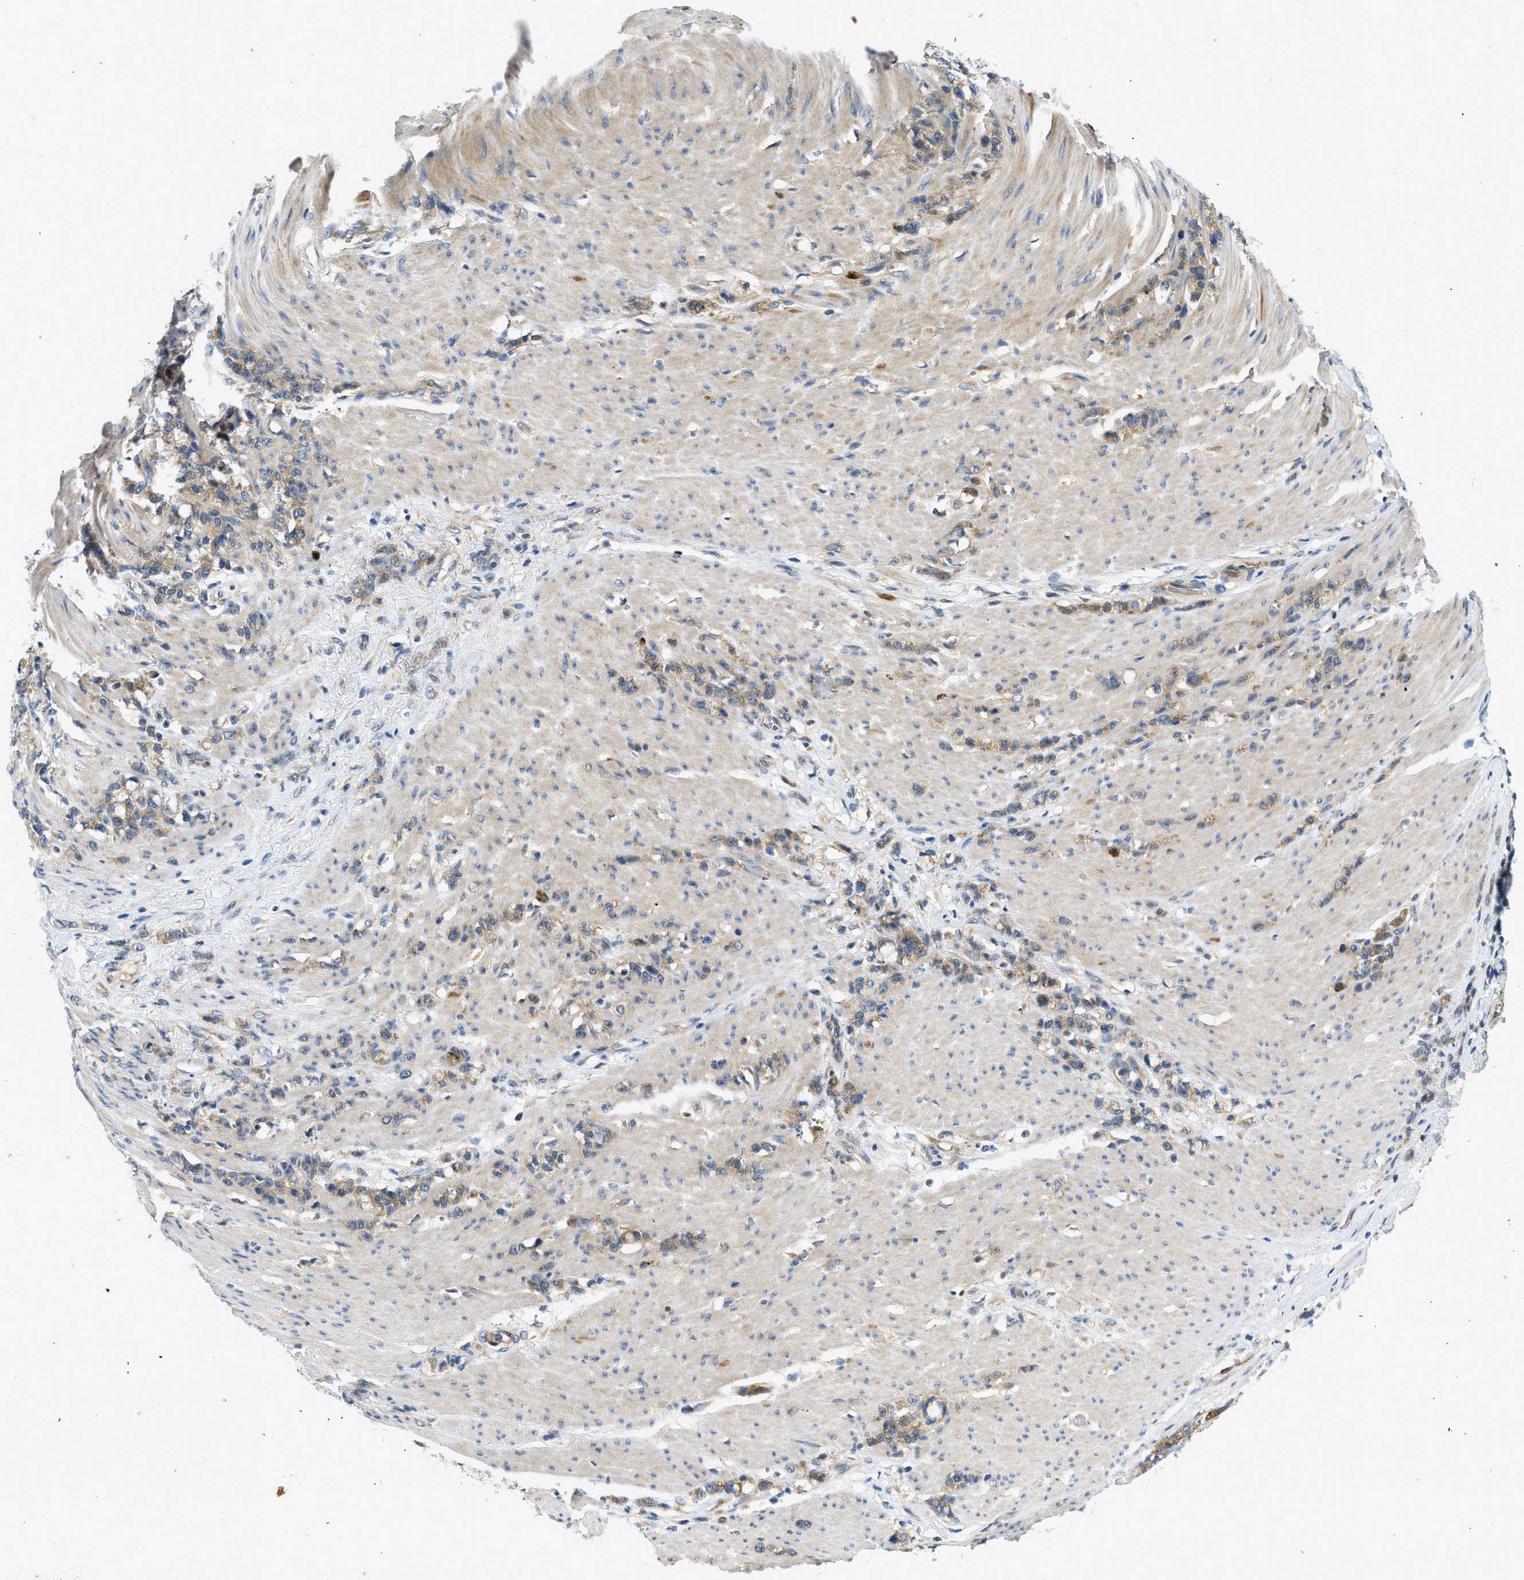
{"staining": {"intensity": "moderate", "quantity": ">75%", "location": "cytoplasmic/membranous"}, "tissue": "stomach cancer", "cell_type": "Tumor cells", "image_type": "cancer", "snomed": [{"axis": "morphology", "description": "Adenocarcinoma, NOS"}, {"axis": "topography", "description": "Stomach, lower"}], "caption": "Protein expression analysis of human stomach adenocarcinoma reveals moderate cytoplasmic/membranous staining in about >75% of tumor cells.", "gene": "RIPK2", "patient": {"sex": "male", "age": 88}}